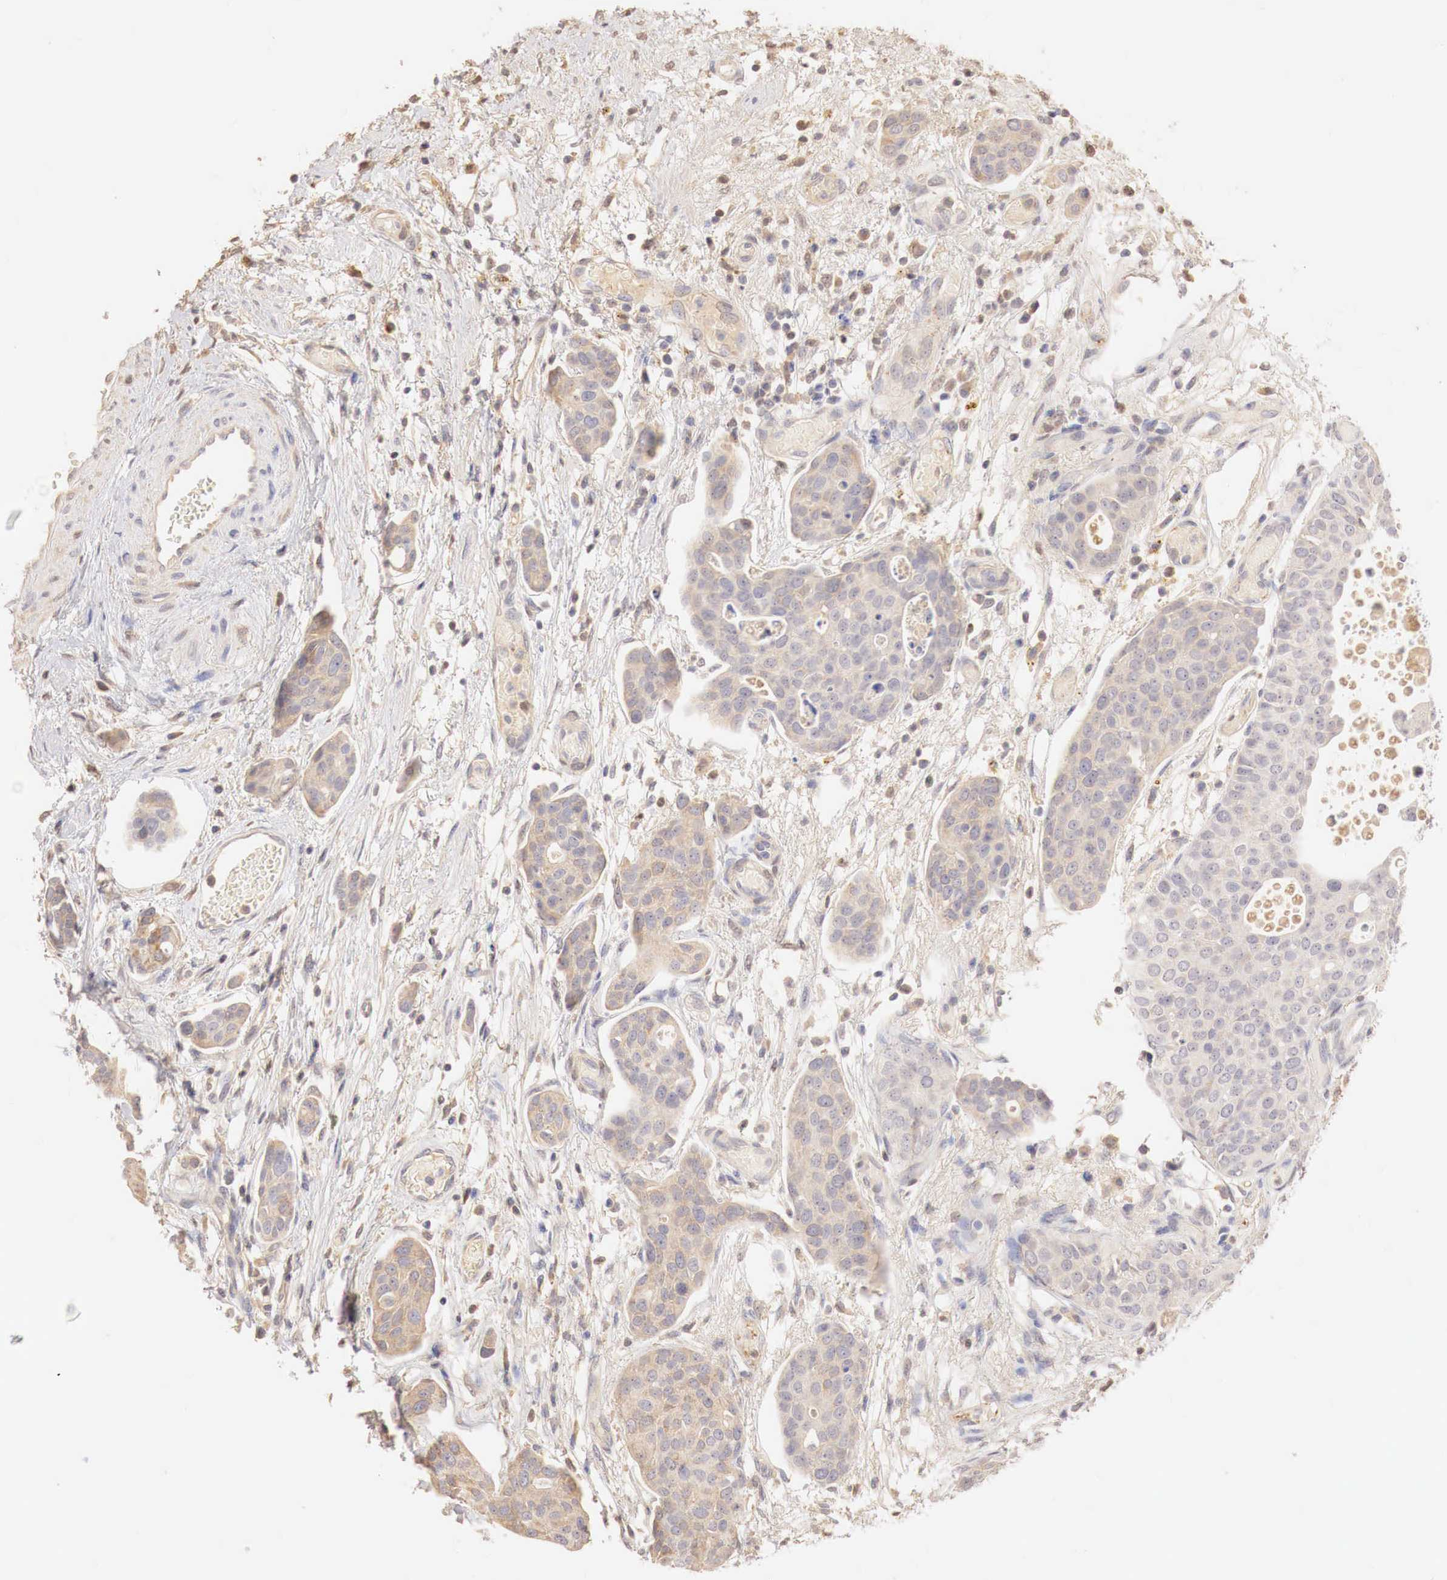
{"staining": {"intensity": "weak", "quantity": "25%-75%", "location": "cytoplasmic/membranous"}, "tissue": "urothelial cancer", "cell_type": "Tumor cells", "image_type": "cancer", "snomed": [{"axis": "morphology", "description": "Urothelial carcinoma, High grade"}, {"axis": "topography", "description": "Urinary bladder"}], "caption": "Weak cytoplasmic/membranous protein expression is seen in approximately 25%-75% of tumor cells in urothelial carcinoma (high-grade).", "gene": "GATA1", "patient": {"sex": "male", "age": 78}}